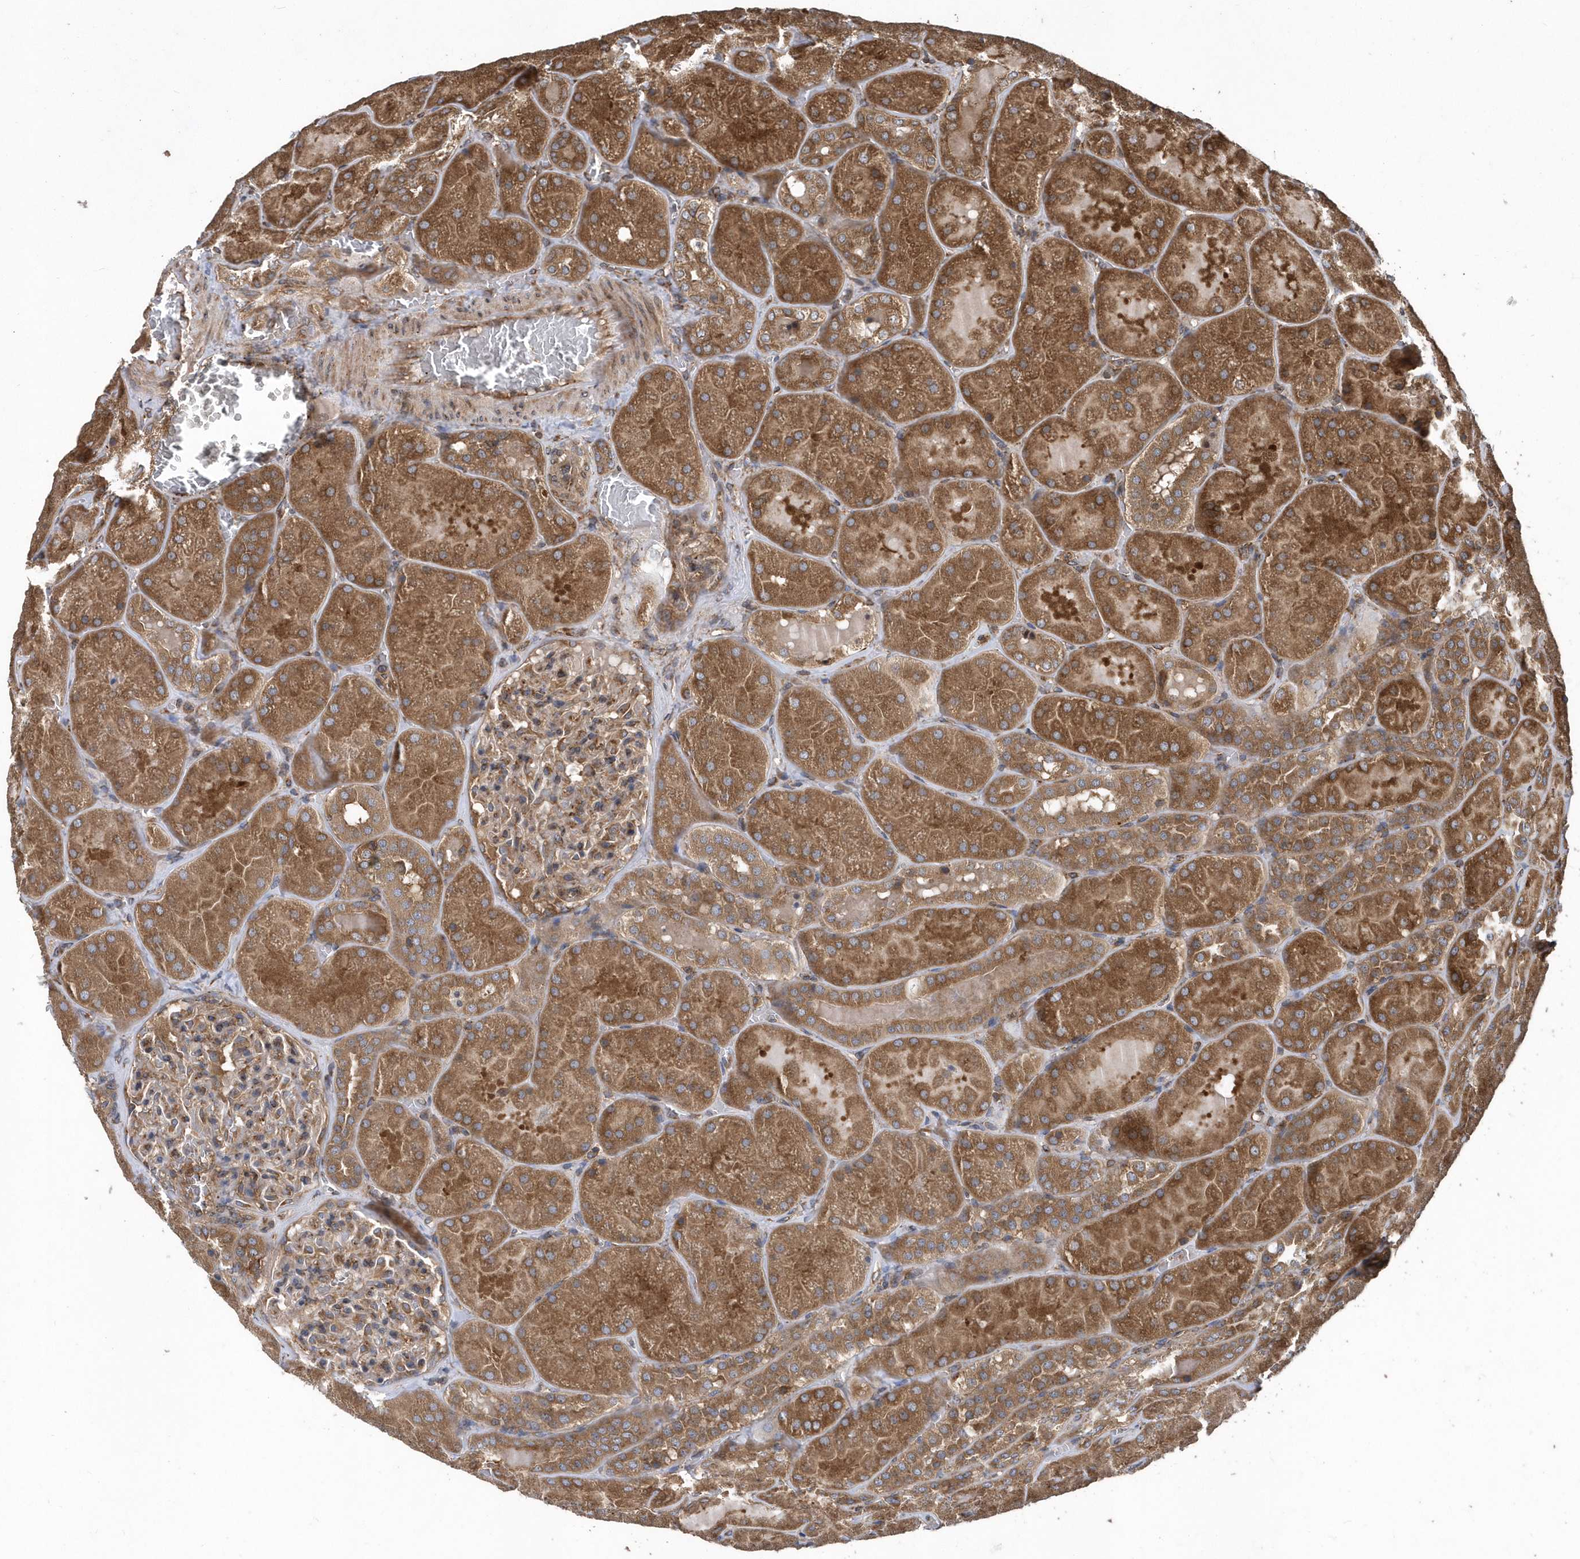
{"staining": {"intensity": "moderate", "quantity": ">75%", "location": "cytoplasmic/membranous"}, "tissue": "kidney", "cell_type": "Cells in glomeruli", "image_type": "normal", "snomed": [{"axis": "morphology", "description": "Normal tissue, NOS"}, {"axis": "topography", "description": "Kidney"}], "caption": "A histopathology image showing moderate cytoplasmic/membranous positivity in about >75% of cells in glomeruli in normal kidney, as visualized by brown immunohistochemical staining.", "gene": "WASHC5", "patient": {"sex": "male", "age": 28}}